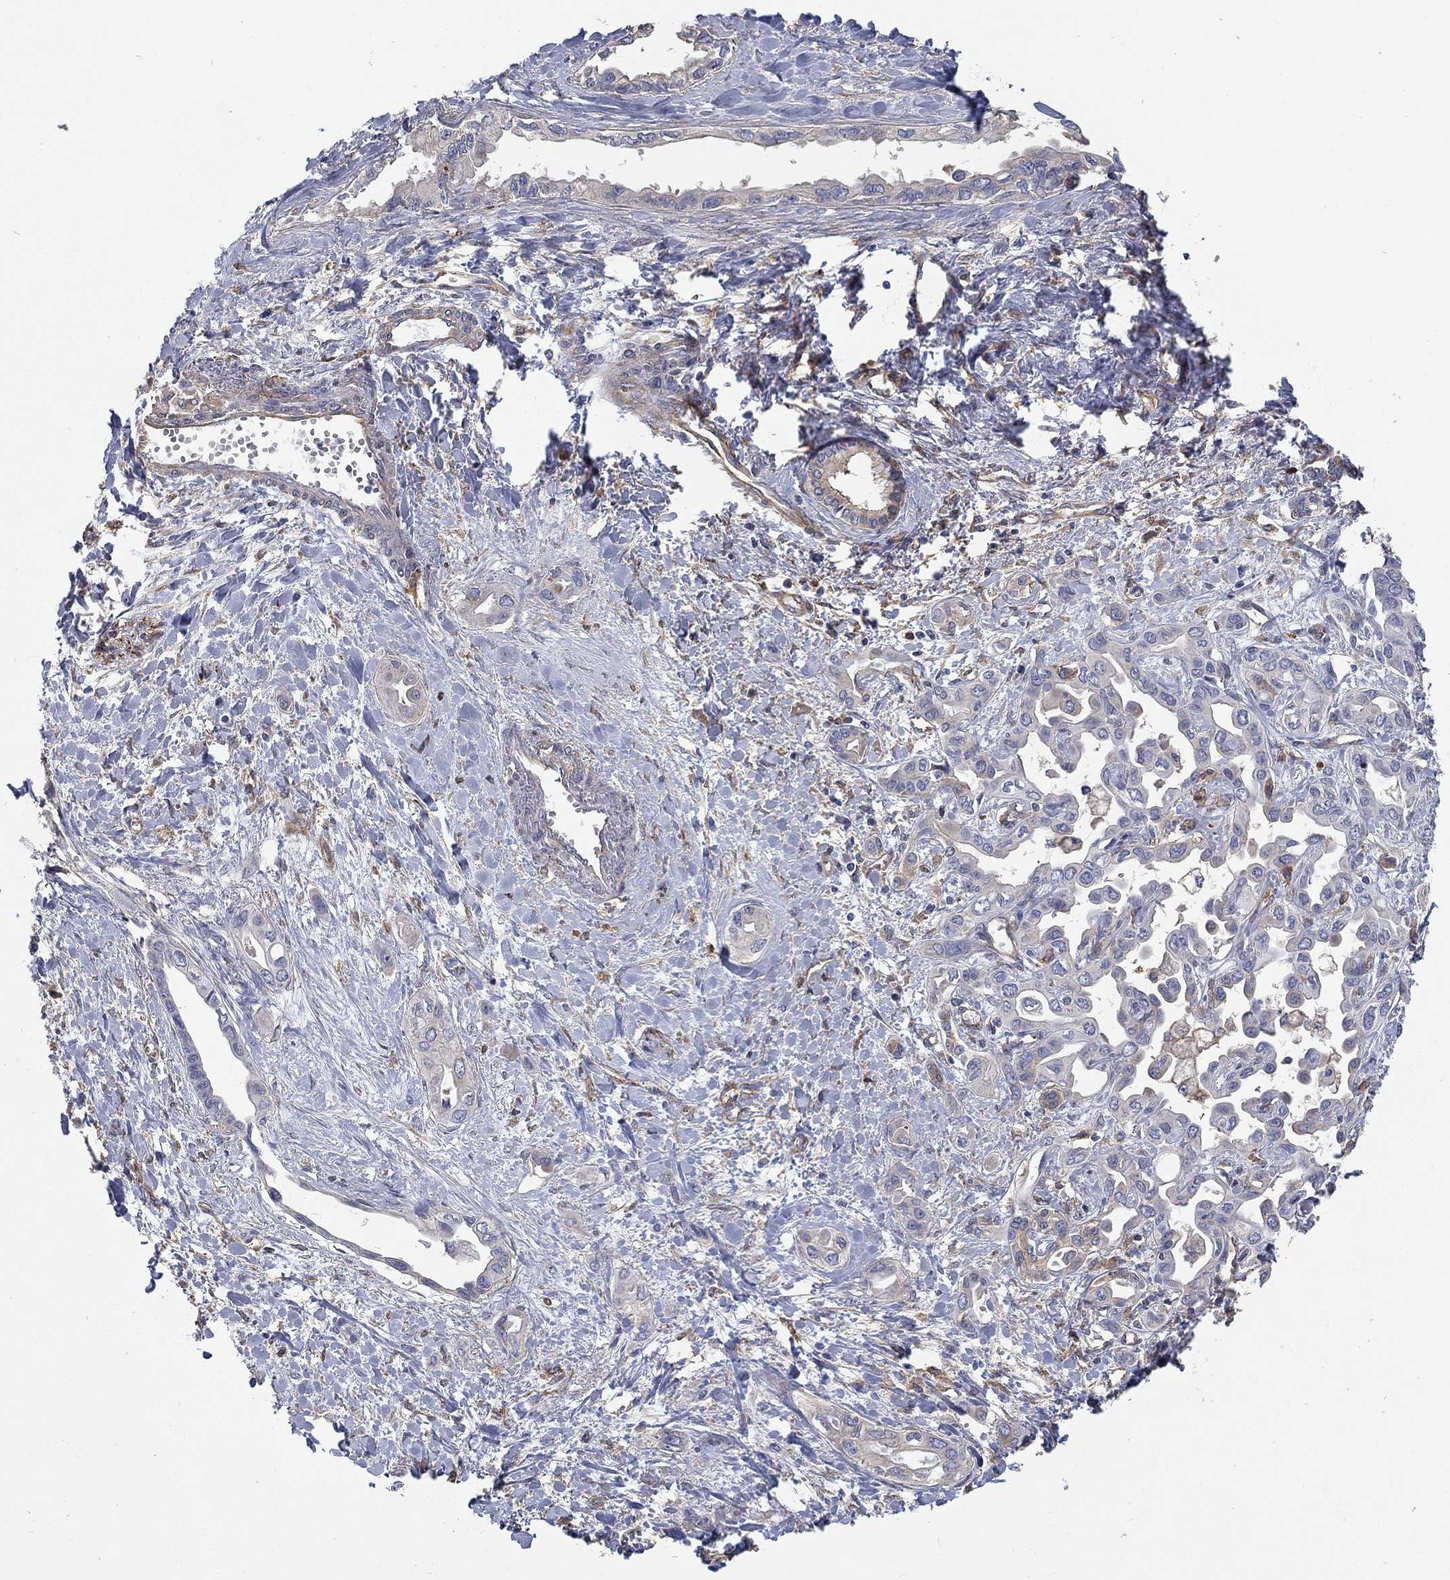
{"staining": {"intensity": "weak", "quantity": "<25%", "location": "cytoplasmic/membranous"}, "tissue": "liver cancer", "cell_type": "Tumor cells", "image_type": "cancer", "snomed": [{"axis": "morphology", "description": "Cholangiocarcinoma"}, {"axis": "topography", "description": "Liver"}], "caption": "DAB (3,3'-diaminobenzidine) immunohistochemical staining of human liver cancer reveals no significant staining in tumor cells.", "gene": "DPYSL2", "patient": {"sex": "female", "age": 64}}